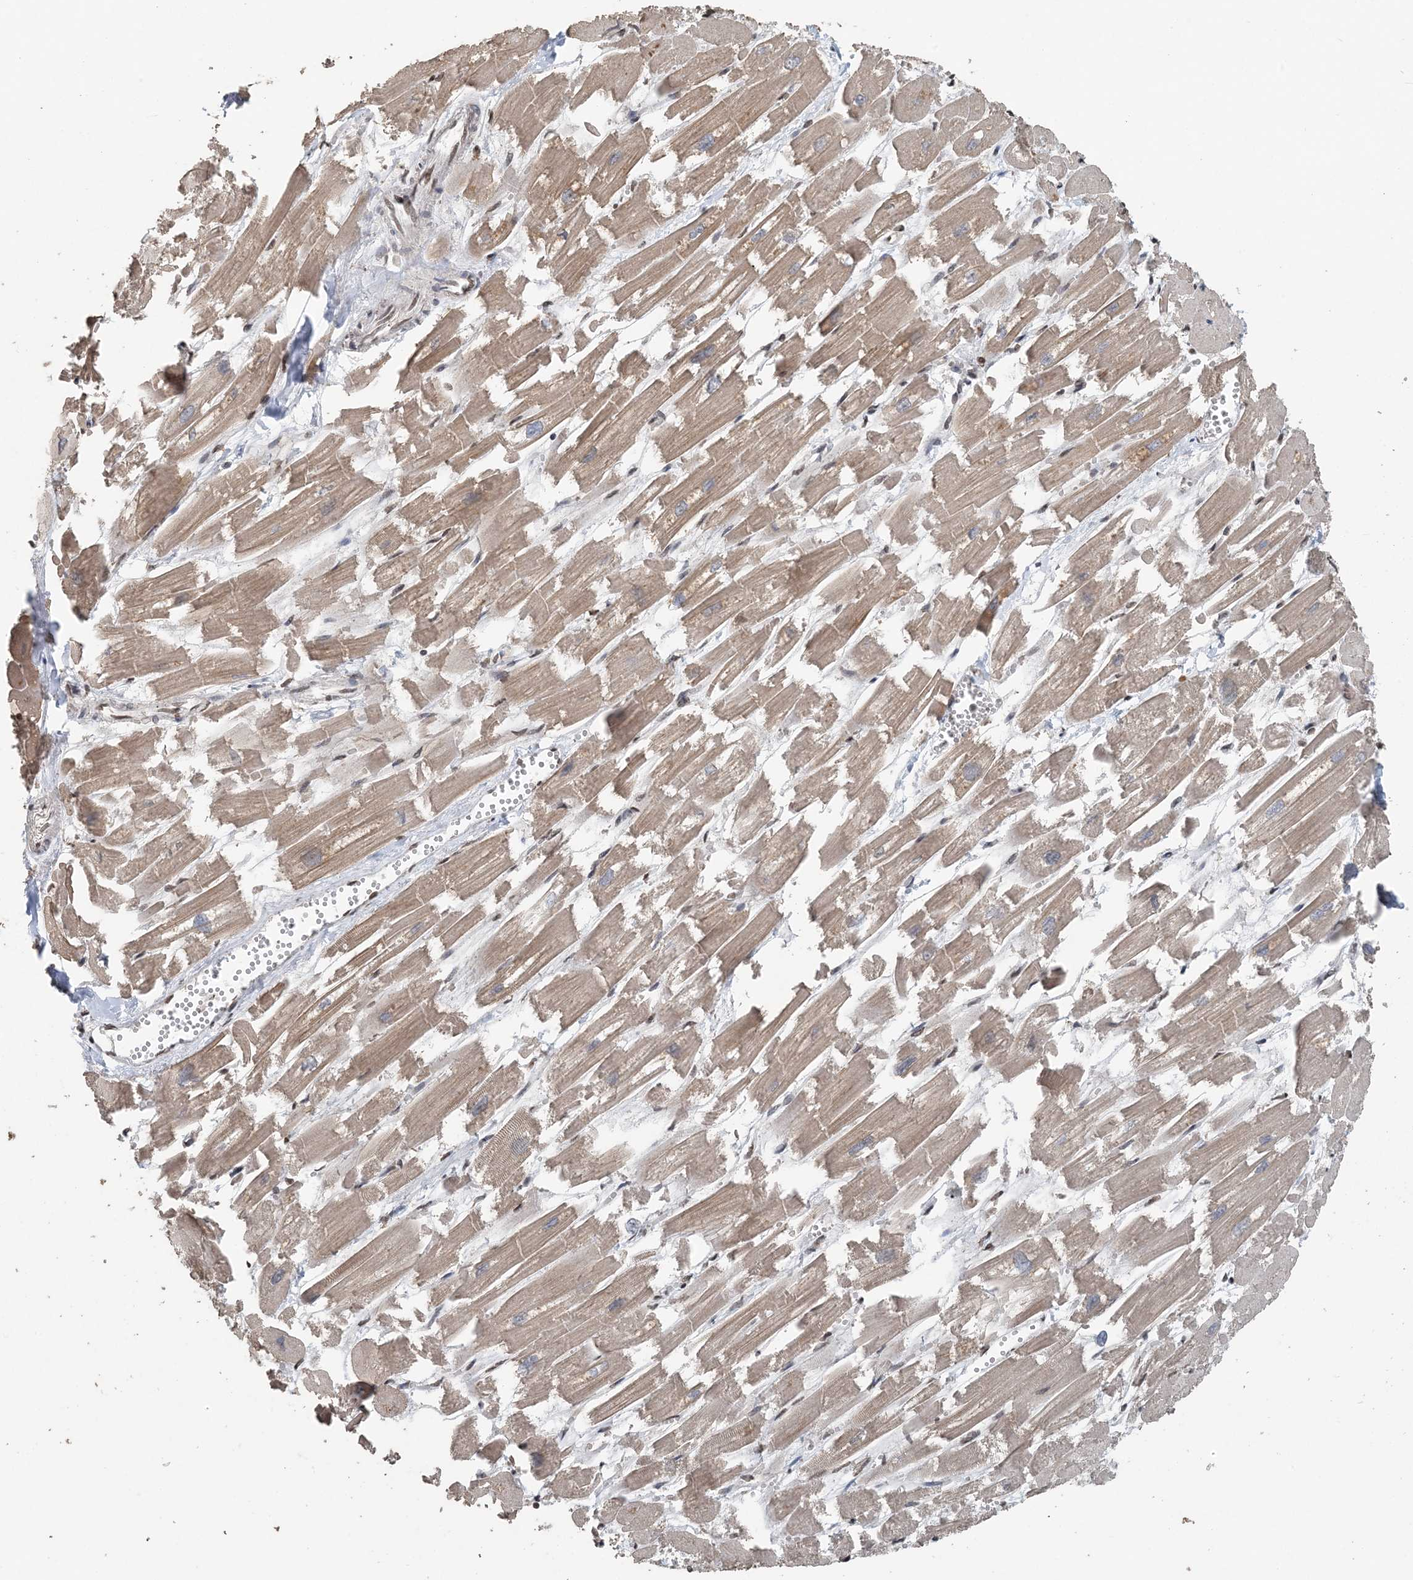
{"staining": {"intensity": "weak", "quantity": ">75%", "location": "cytoplasmic/membranous"}, "tissue": "heart muscle", "cell_type": "Cardiomyocytes", "image_type": "normal", "snomed": [{"axis": "morphology", "description": "Normal tissue, NOS"}, {"axis": "topography", "description": "Heart"}], "caption": "Weak cytoplasmic/membranous staining for a protein is appreciated in approximately >75% of cardiomyocytes of unremarkable heart muscle using immunohistochemistry.", "gene": "MBD2", "patient": {"sex": "male", "age": 54}}